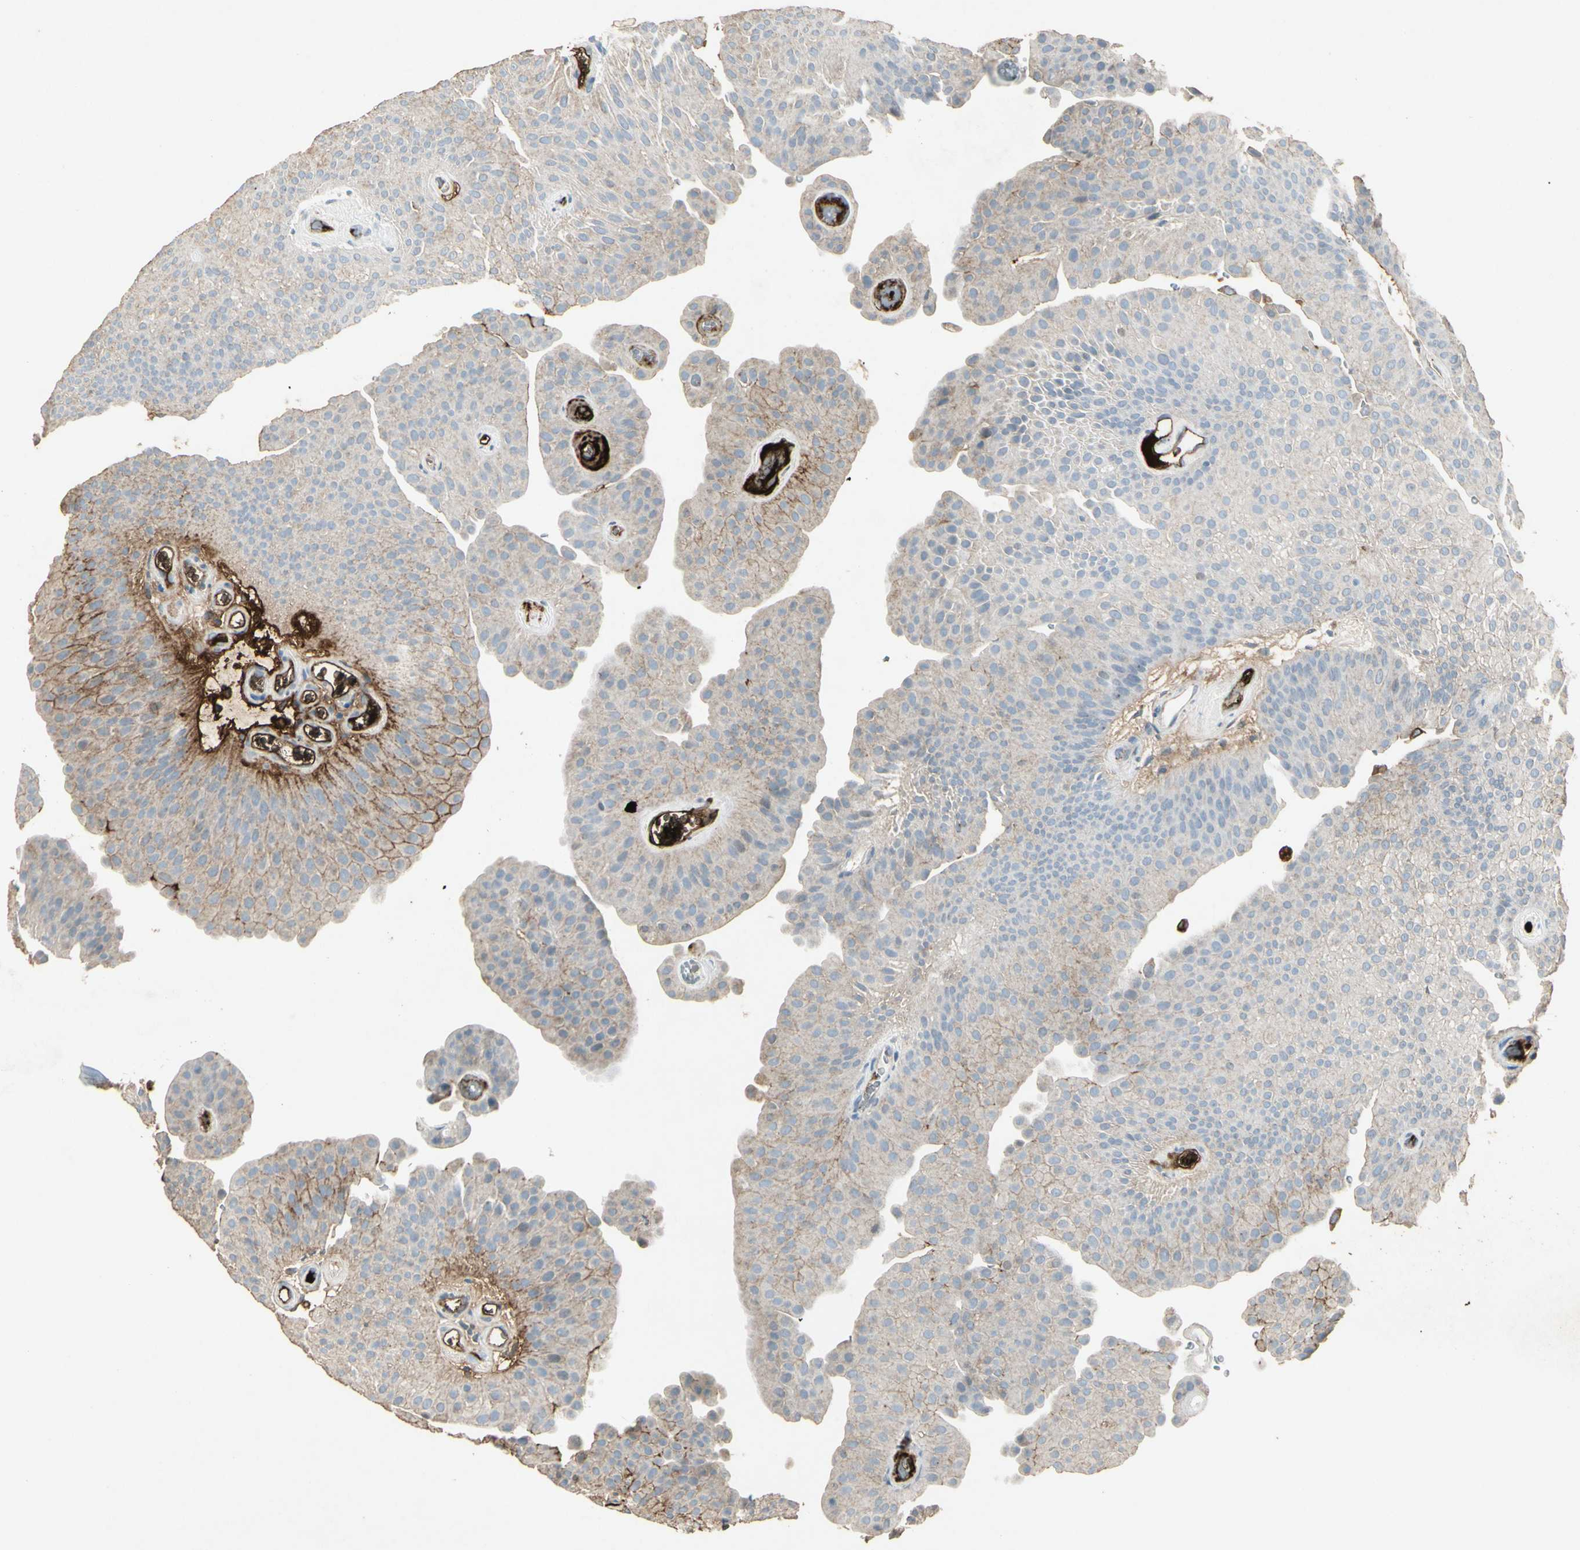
{"staining": {"intensity": "moderate", "quantity": "<25%", "location": "cytoplasmic/membranous"}, "tissue": "urothelial cancer", "cell_type": "Tumor cells", "image_type": "cancer", "snomed": [{"axis": "morphology", "description": "Urothelial carcinoma, Low grade"}, {"axis": "topography", "description": "Urinary bladder"}], "caption": "Tumor cells show moderate cytoplasmic/membranous staining in about <25% of cells in urothelial cancer.", "gene": "IGHM", "patient": {"sex": "female", "age": 60}}